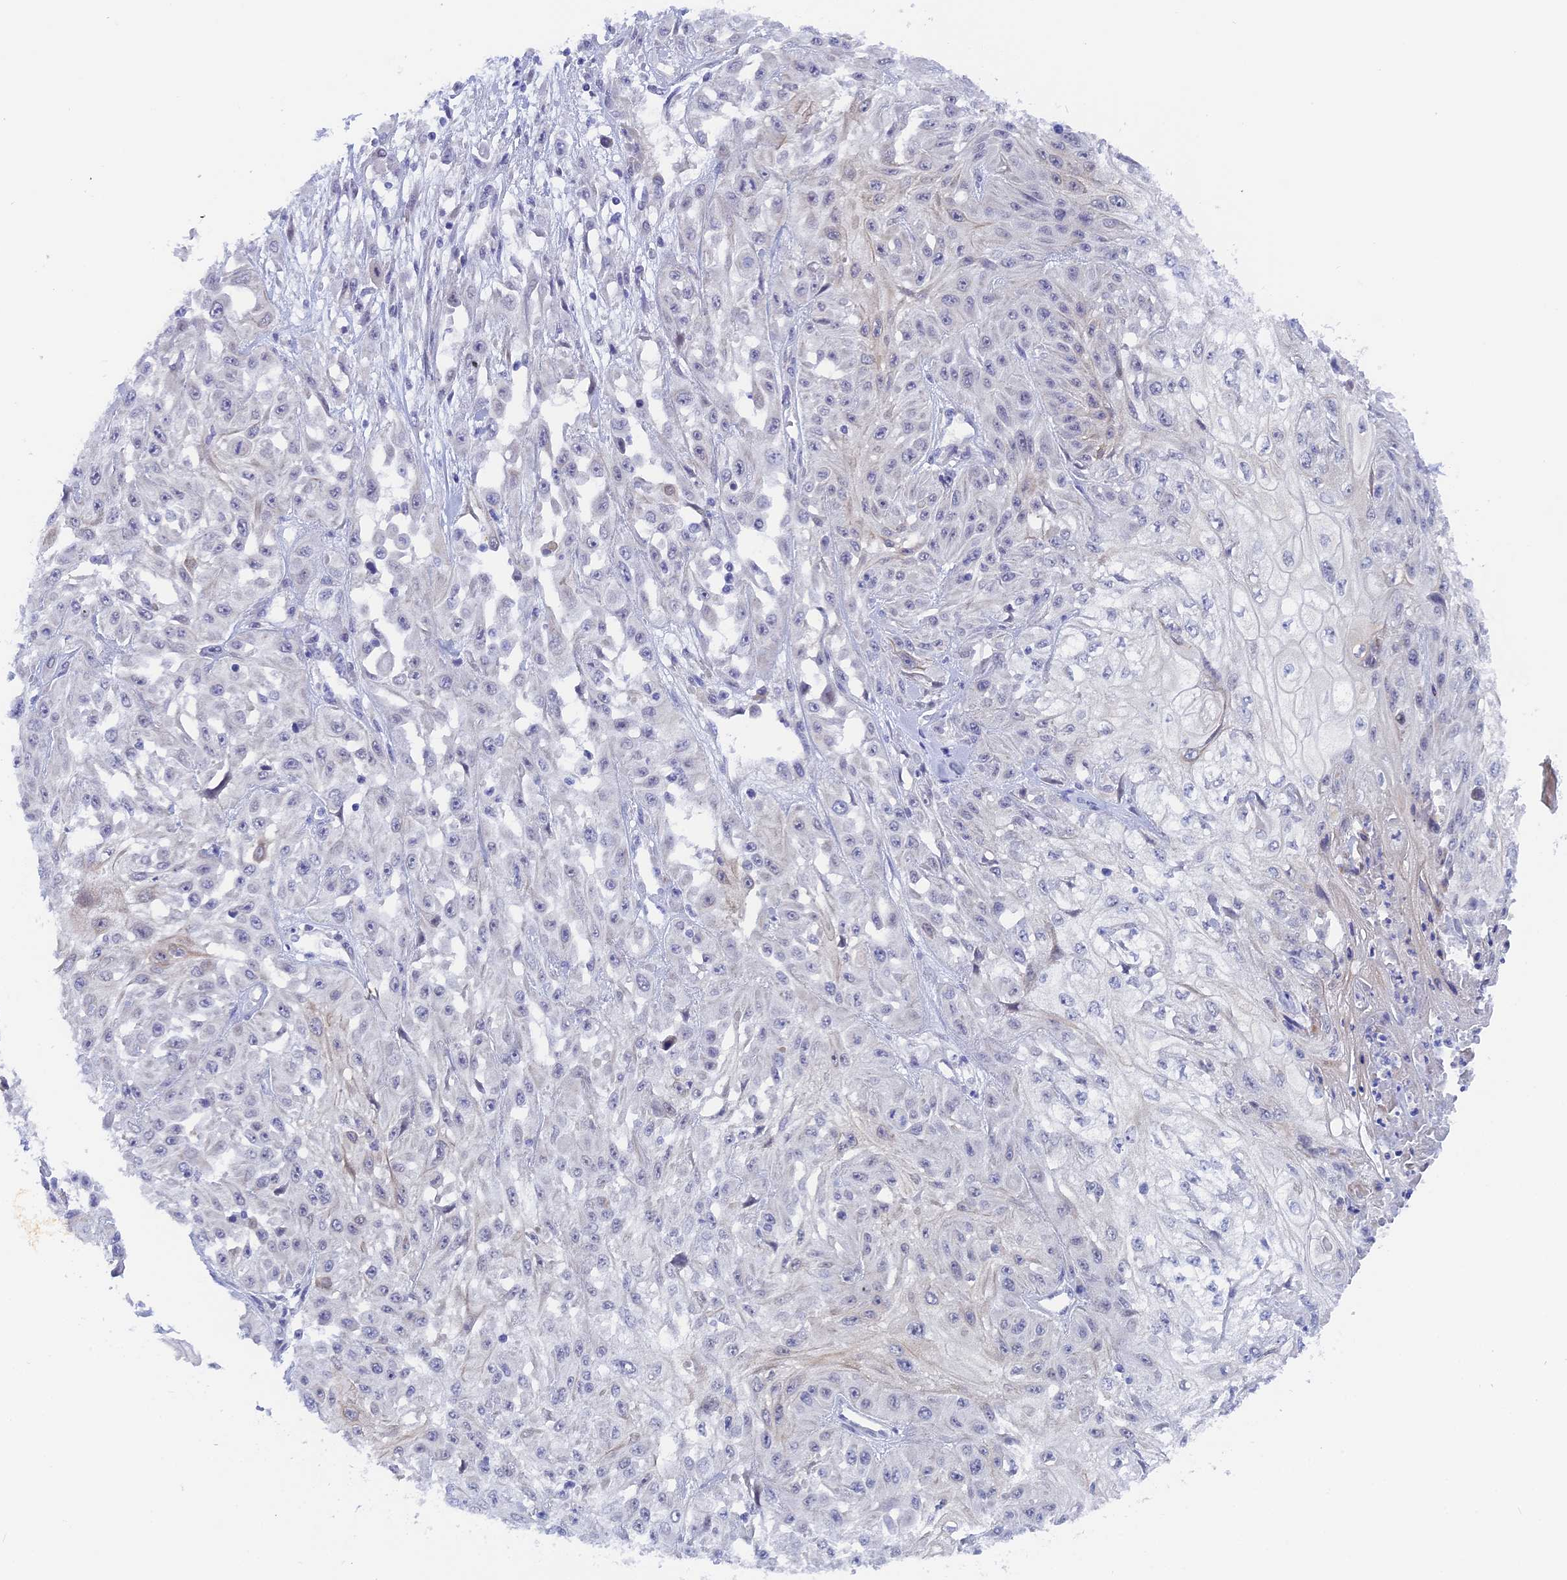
{"staining": {"intensity": "negative", "quantity": "none", "location": "none"}, "tissue": "skin cancer", "cell_type": "Tumor cells", "image_type": "cancer", "snomed": [{"axis": "morphology", "description": "Squamous cell carcinoma, NOS"}, {"axis": "morphology", "description": "Squamous cell carcinoma, metastatic, NOS"}, {"axis": "topography", "description": "Skin"}, {"axis": "topography", "description": "Lymph node"}], "caption": "There is no significant expression in tumor cells of squamous cell carcinoma (skin). (DAB (3,3'-diaminobenzidine) immunohistochemistry (IHC) visualized using brightfield microscopy, high magnification).", "gene": "DACT3", "patient": {"sex": "male", "age": 75}}